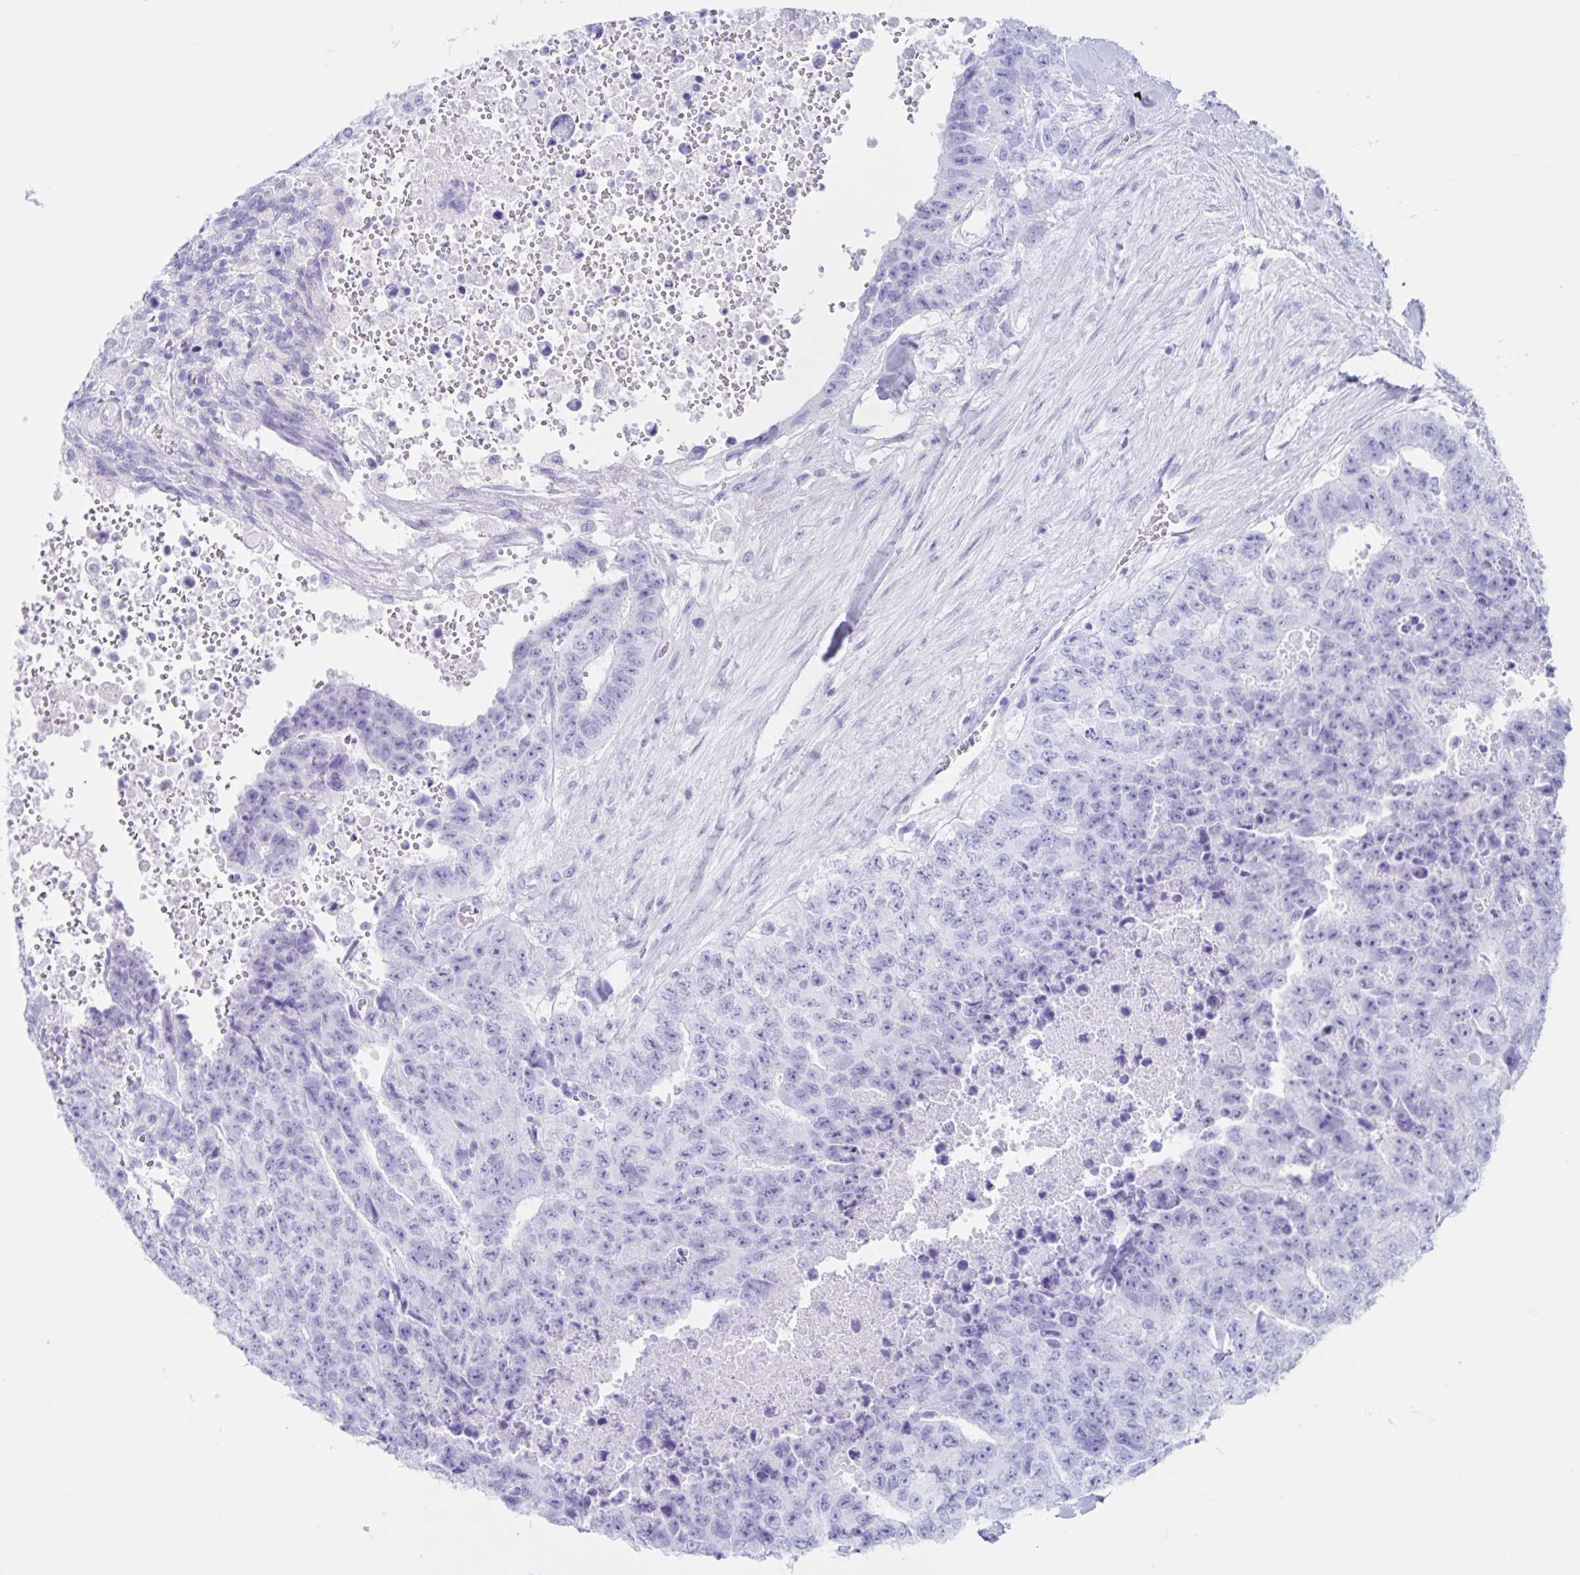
{"staining": {"intensity": "negative", "quantity": "none", "location": "none"}, "tissue": "testis cancer", "cell_type": "Tumor cells", "image_type": "cancer", "snomed": [{"axis": "morphology", "description": "Carcinoma, Embryonal, NOS"}, {"axis": "topography", "description": "Testis"}], "caption": "This image is of testis cancer (embryonal carcinoma) stained with IHC to label a protein in brown with the nuclei are counter-stained blue. There is no positivity in tumor cells. (Brightfield microscopy of DAB IHC at high magnification).", "gene": "C12orf56", "patient": {"sex": "male", "age": 24}}